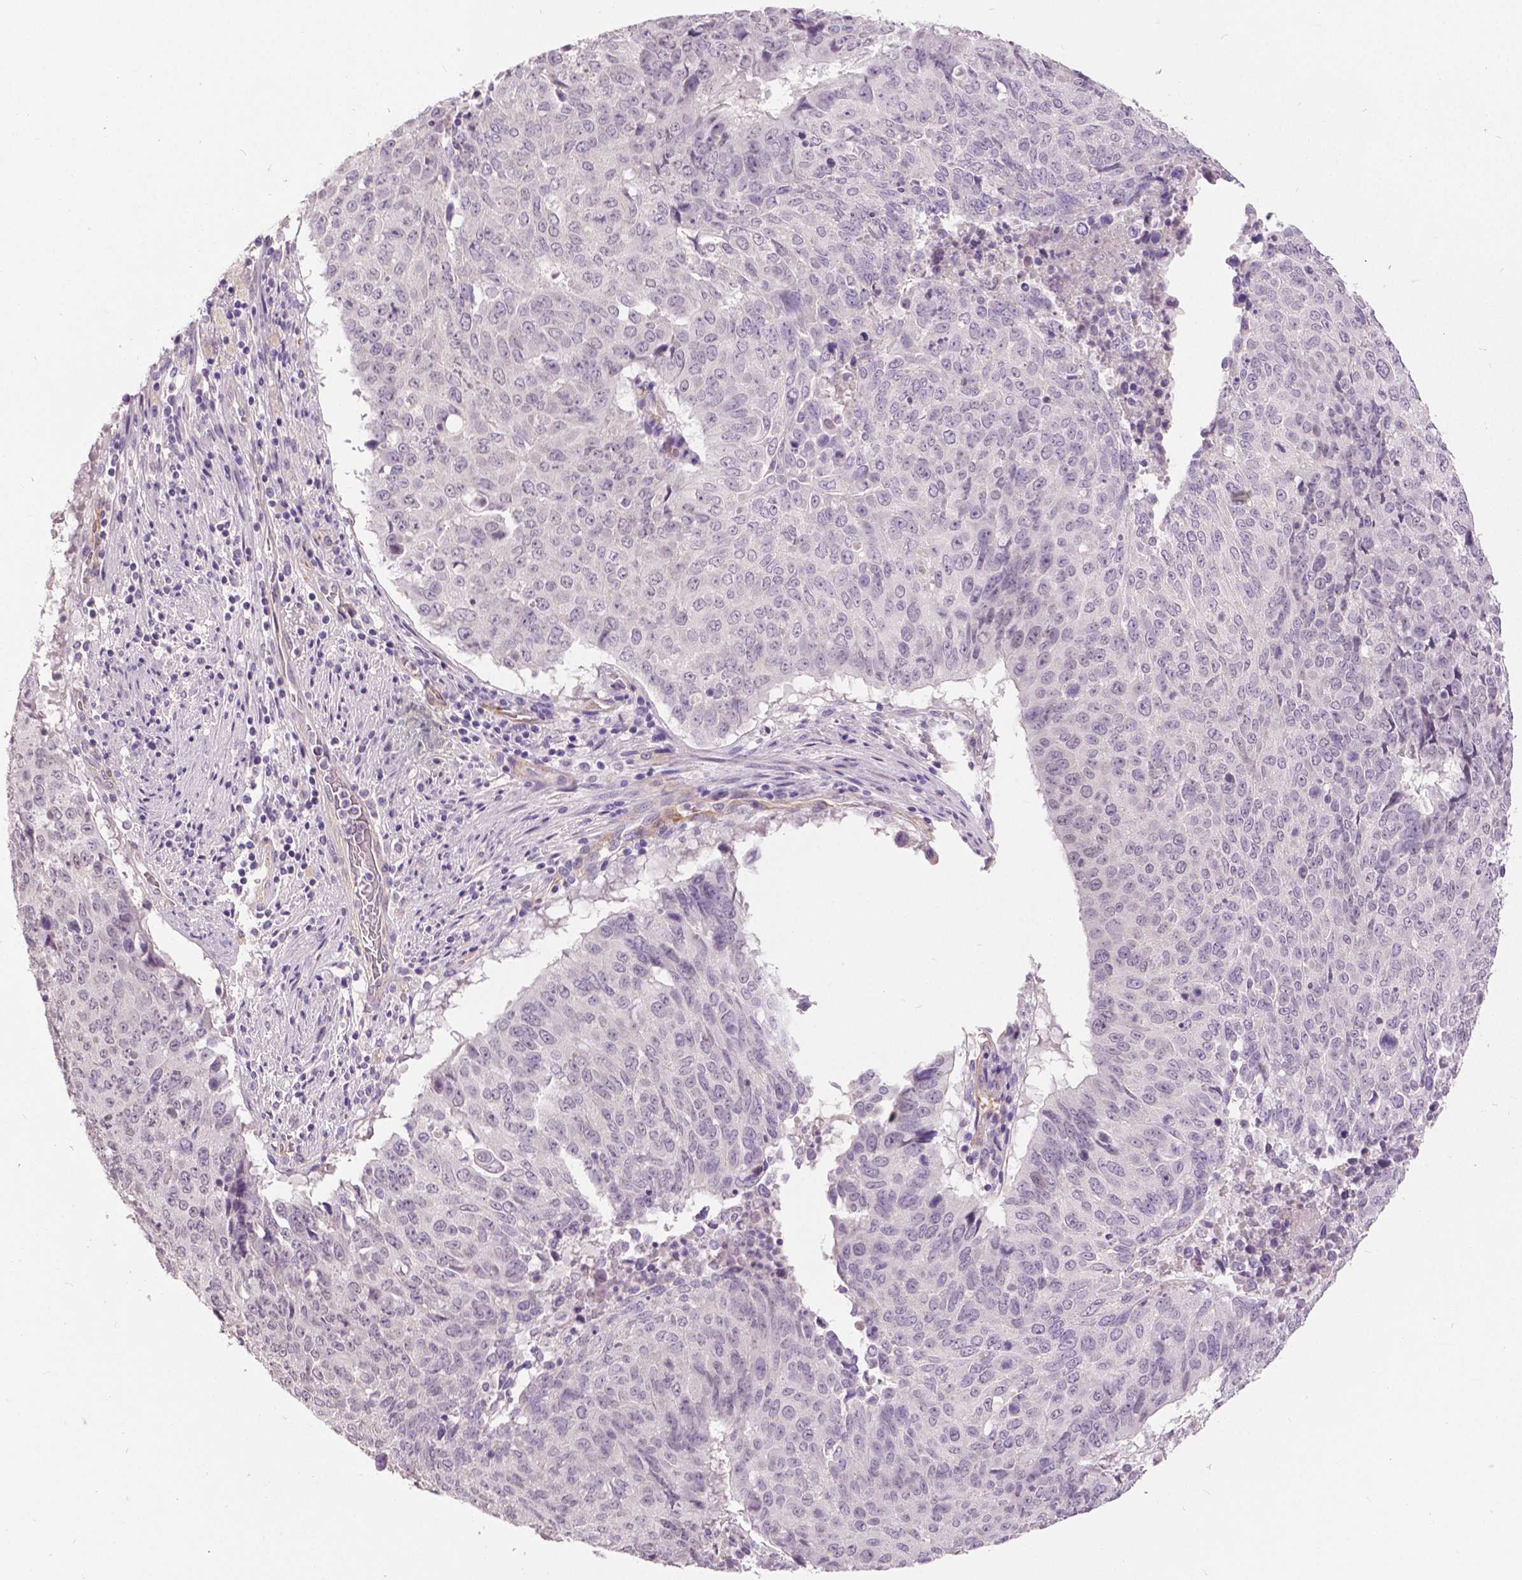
{"staining": {"intensity": "negative", "quantity": "none", "location": "none"}, "tissue": "lung cancer", "cell_type": "Tumor cells", "image_type": "cancer", "snomed": [{"axis": "morphology", "description": "Normal tissue, NOS"}, {"axis": "morphology", "description": "Squamous cell carcinoma, NOS"}, {"axis": "topography", "description": "Bronchus"}, {"axis": "topography", "description": "Lung"}], "caption": "High power microscopy micrograph of an immunohistochemistry (IHC) image of lung squamous cell carcinoma, revealing no significant staining in tumor cells.", "gene": "FOXA1", "patient": {"sex": "male", "age": 64}}